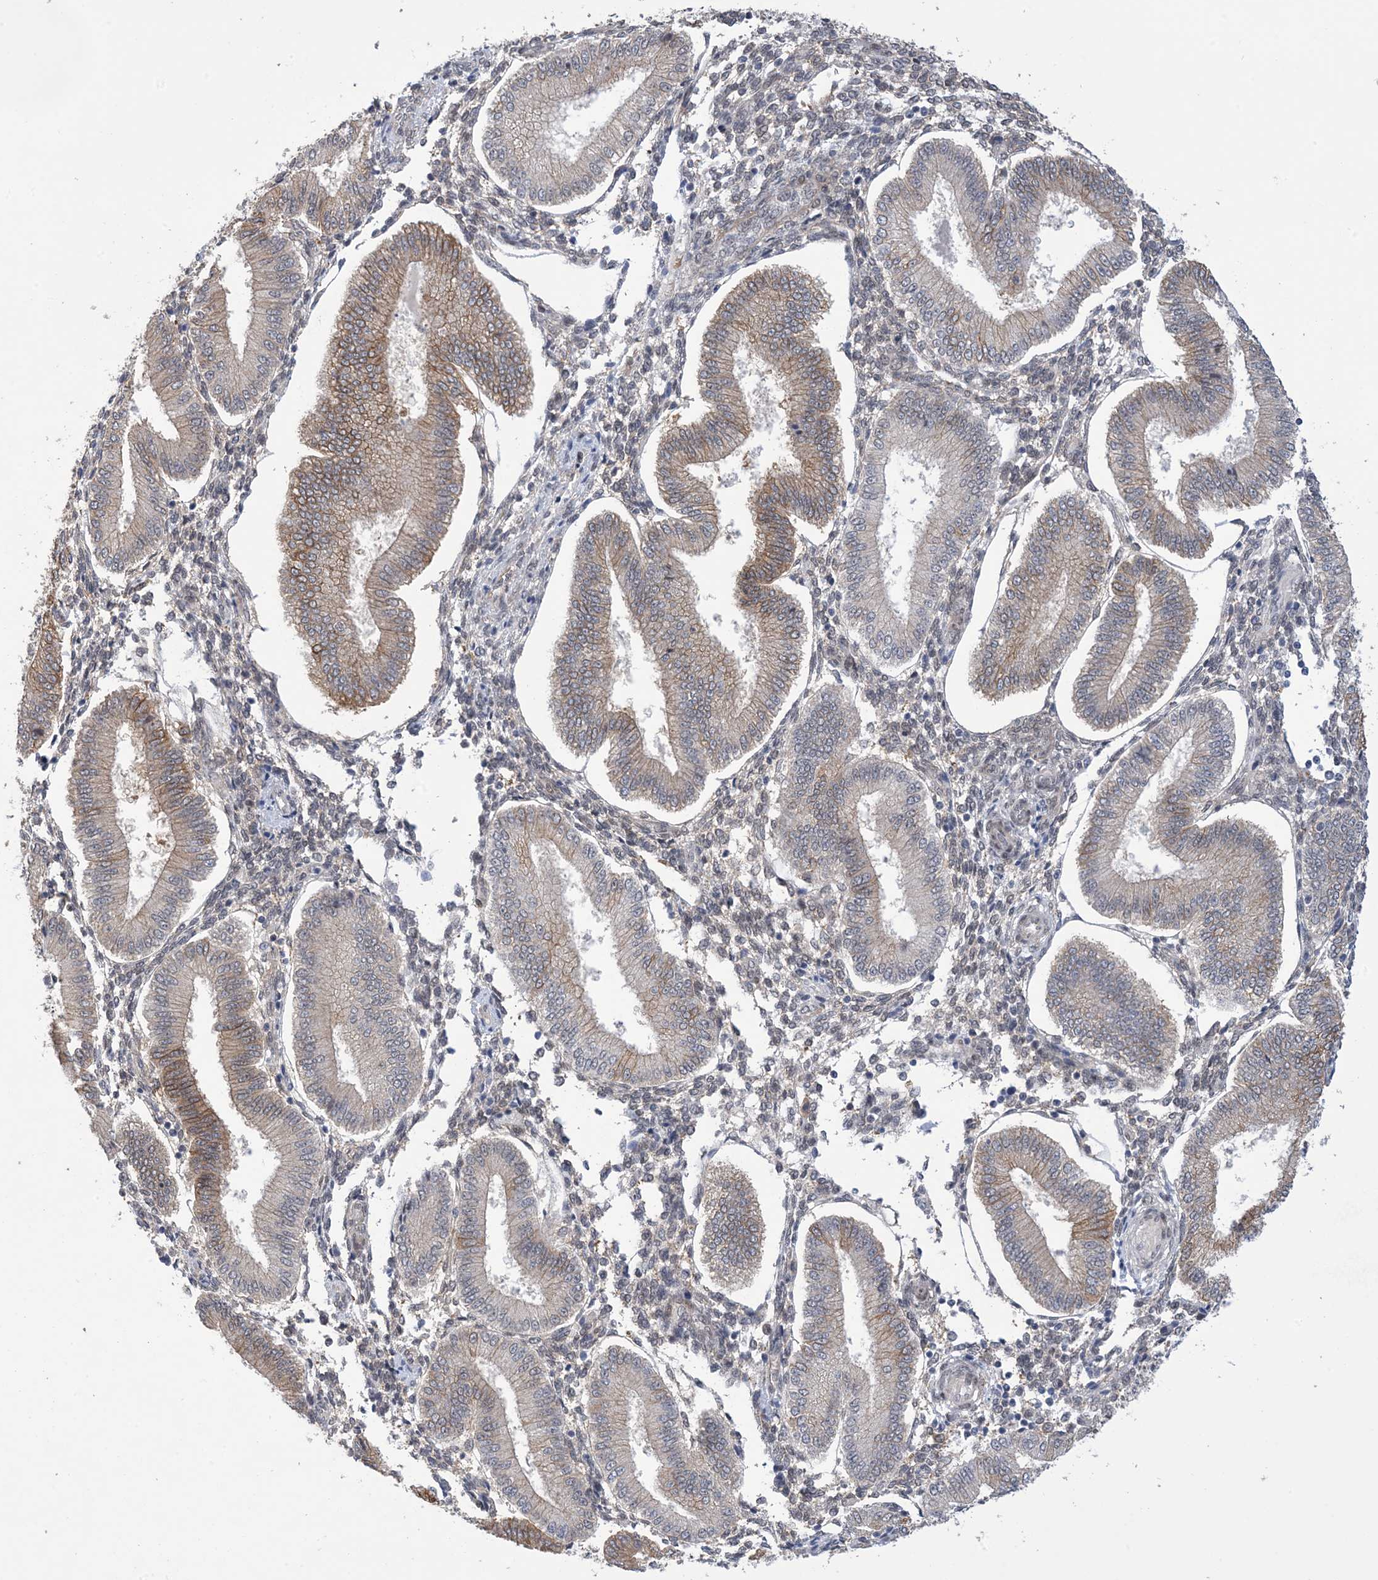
{"staining": {"intensity": "negative", "quantity": "none", "location": "none"}, "tissue": "endometrium", "cell_type": "Cells in endometrial stroma", "image_type": "normal", "snomed": [{"axis": "morphology", "description": "Normal tissue, NOS"}, {"axis": "topography", "description": "Endometrium"}], "caption": "Immunohistochemistry (IHC) of normal human endometrium displays no positivity in cells in endometrial stroma. (Stains: DAB immunohistochemistry (IHC) with hematoxylin counter stain, Microscopy: brightfield microscopy at high magnification).", "gene": "ZNF8", "patient": {"sex": "female", "age": 39}}